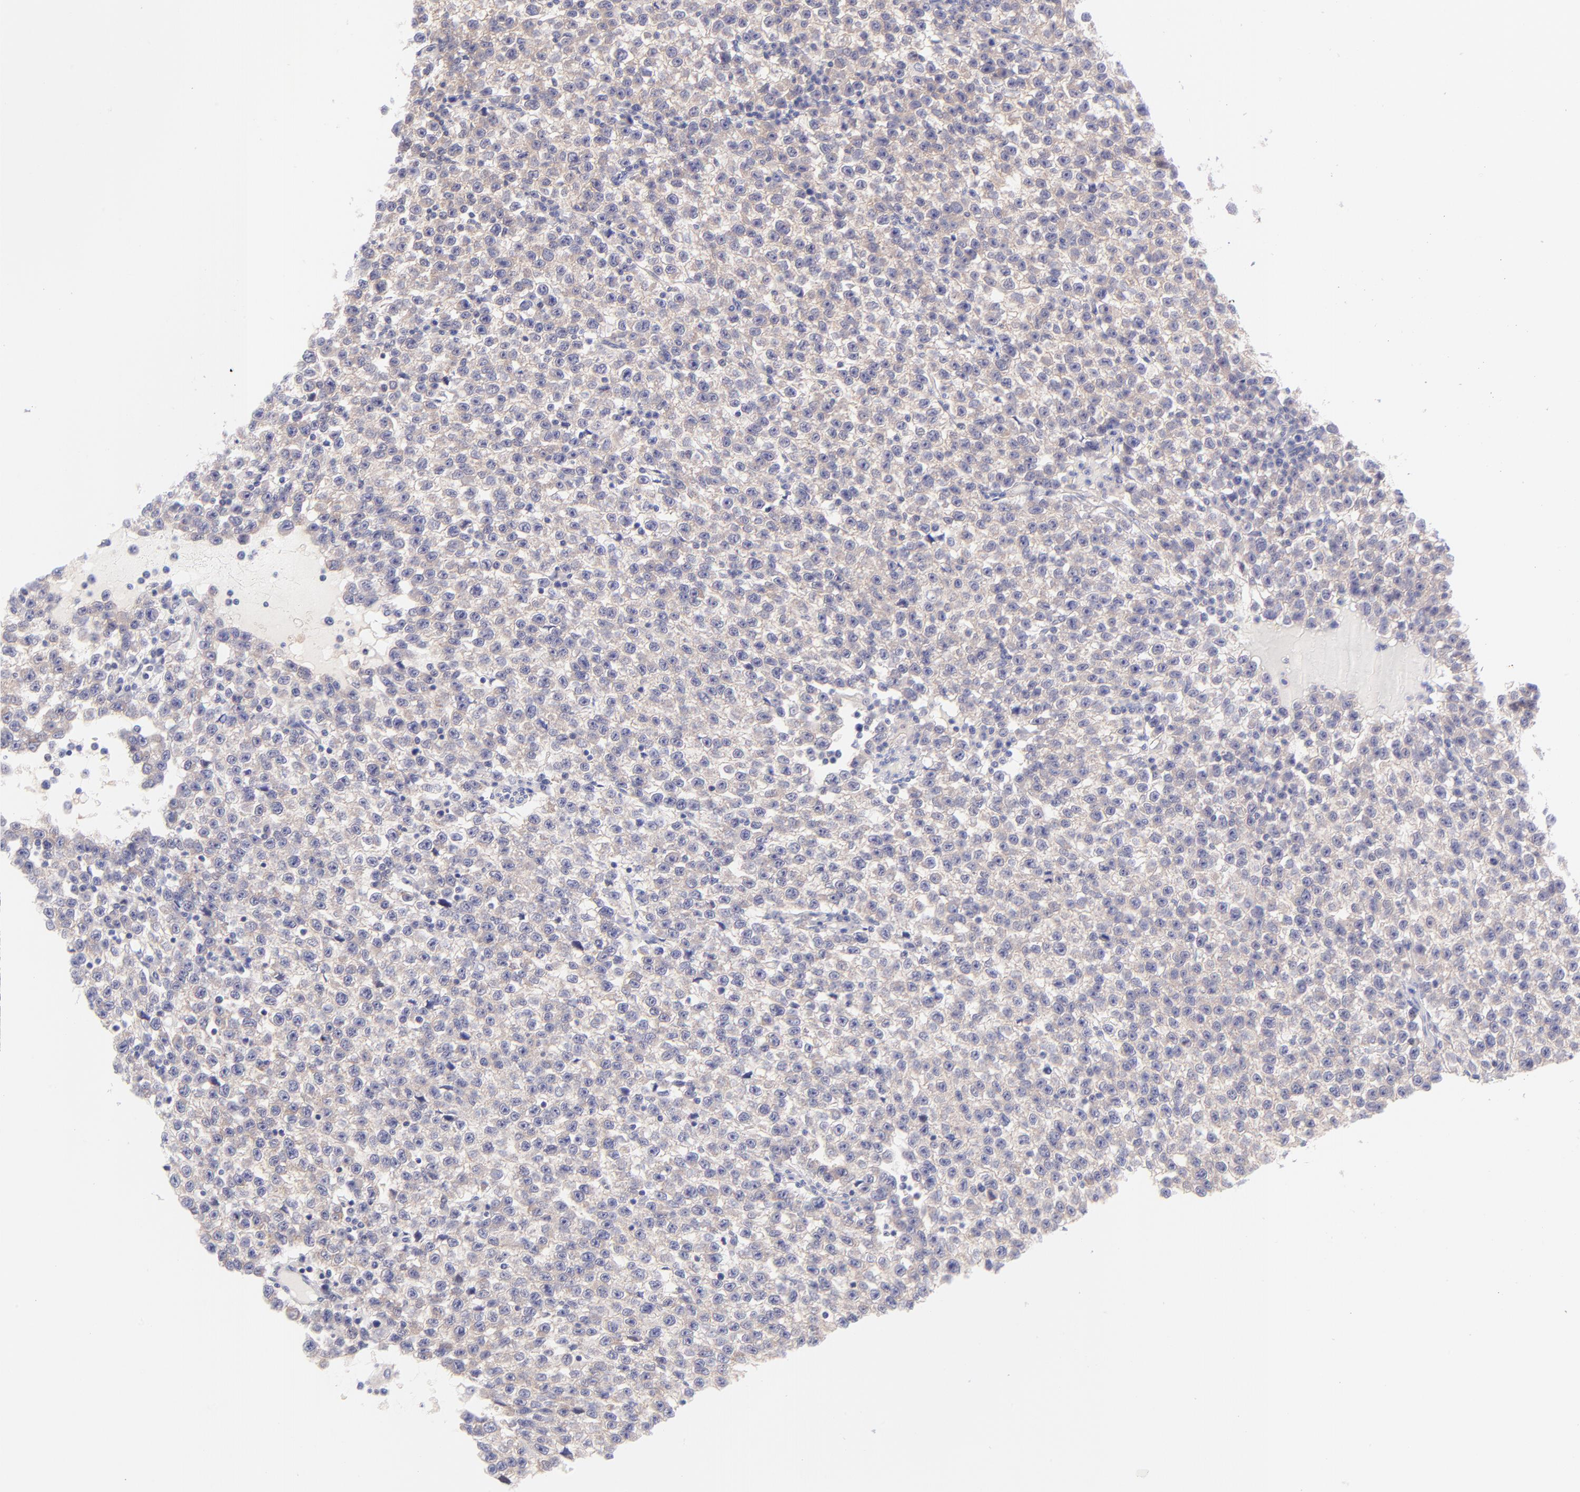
{"staining": {"intensity": "weak", "quantity": ">75%", "location": "cytoplasmic/membranous"}, "tissue": "testis cancer", "cell_type": "Tumor cells", "image_type": "cancer", "snomed": [{"axis": "morphology", "description": "Seminoma, NOS"}, {"axis": "topography", "description": "Testis"}], "caption": "Immunohistochemistry (IHC) micrograph of human testis cancer (seminoma) stained for a protein (brown), which exhibits low levels of weak cytoplasmic/membranous expression in about >75% of tumor cells.", "gene": "PBDC1", "patient": {"sex": "male", "age": 35}}